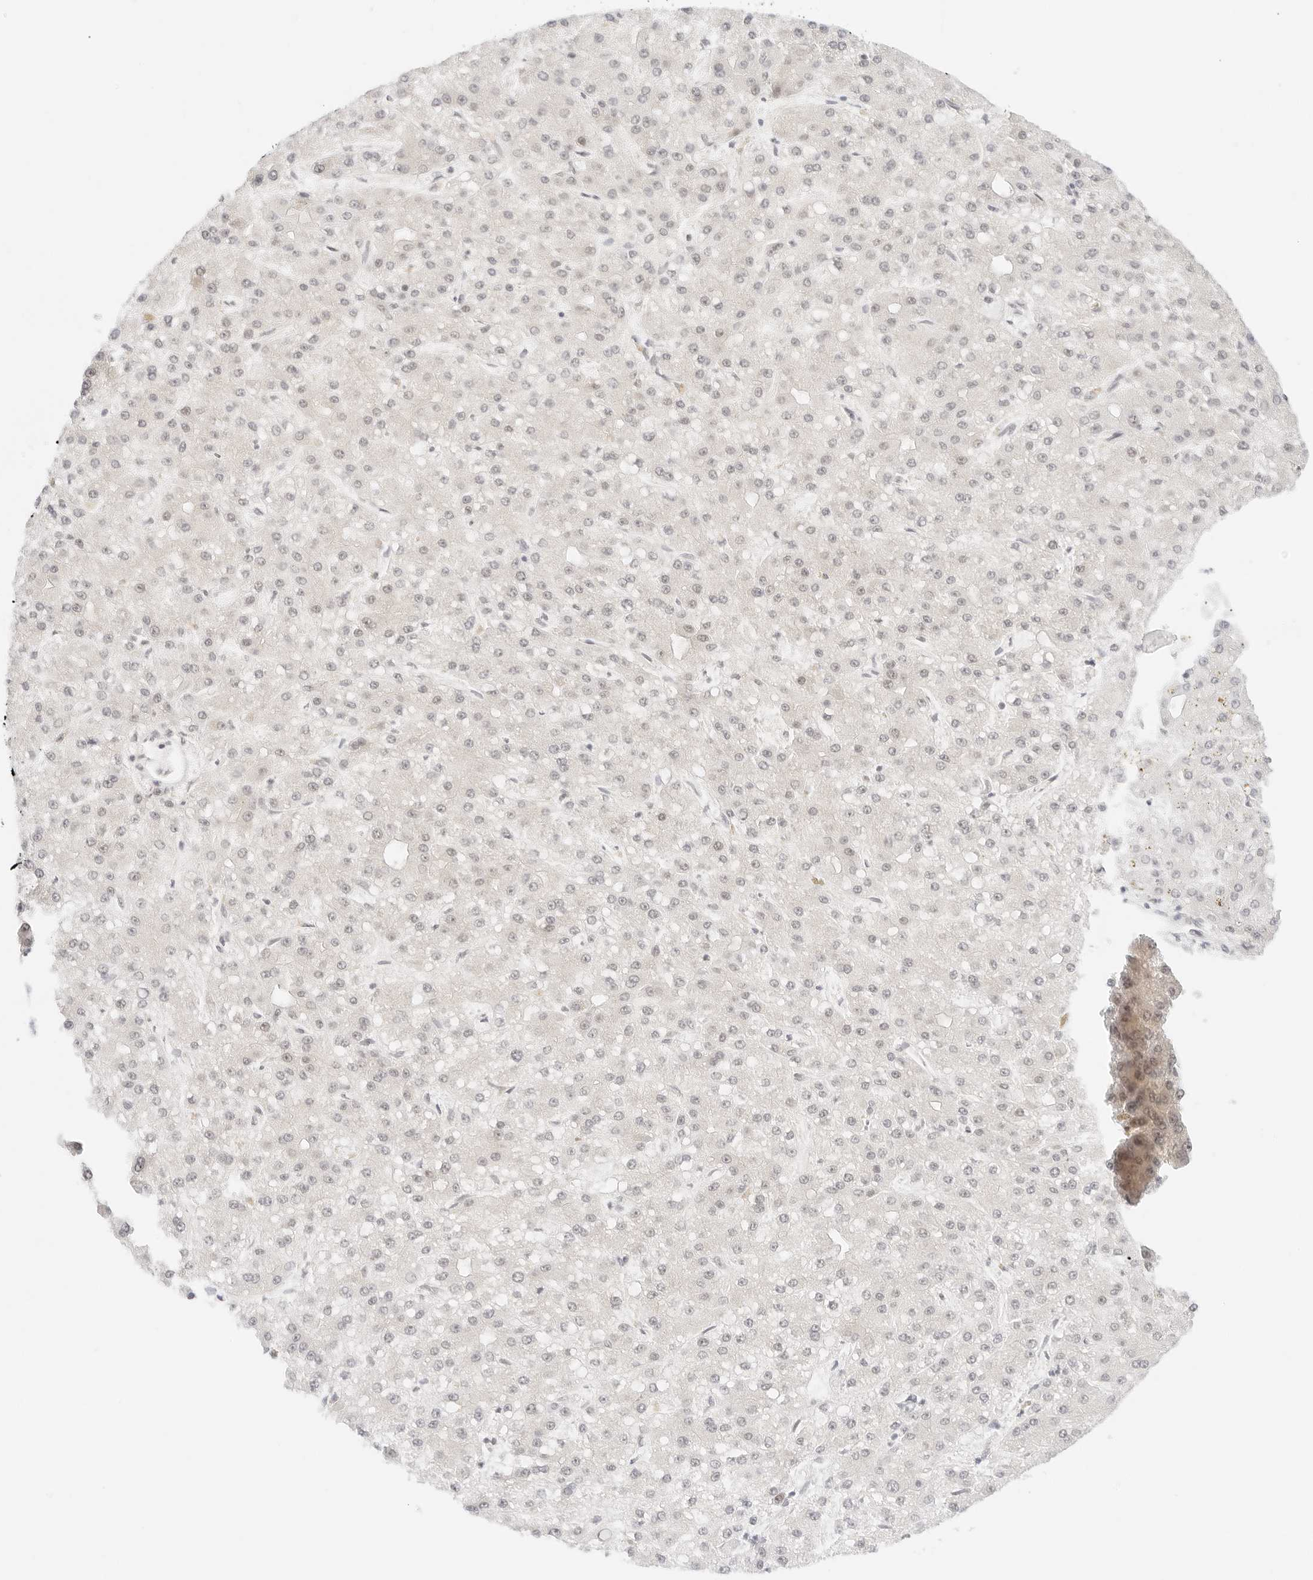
{"staining": {"intensity": "negative", "quantity": "none", "location": "none"}, "tissue": "liver cancer", "cell_type": "Tumor cells", "image_type": "cancer", "snomed": [{"axis": "morphology", "description": "Carcinoma, Hepatocellular, NOS"}, {"axis": "topography", "description": "Liver"}], "caption": "DAB (3,3'-diaminobenzidine) immunohistochemical staining of human hepatocellular carcinoma (liver) reveals no significant expression in tumor cells. (DAB IHC, high magnification).", "gene": "POLR3C", "patient": {"sex": "male", "age": 67}}